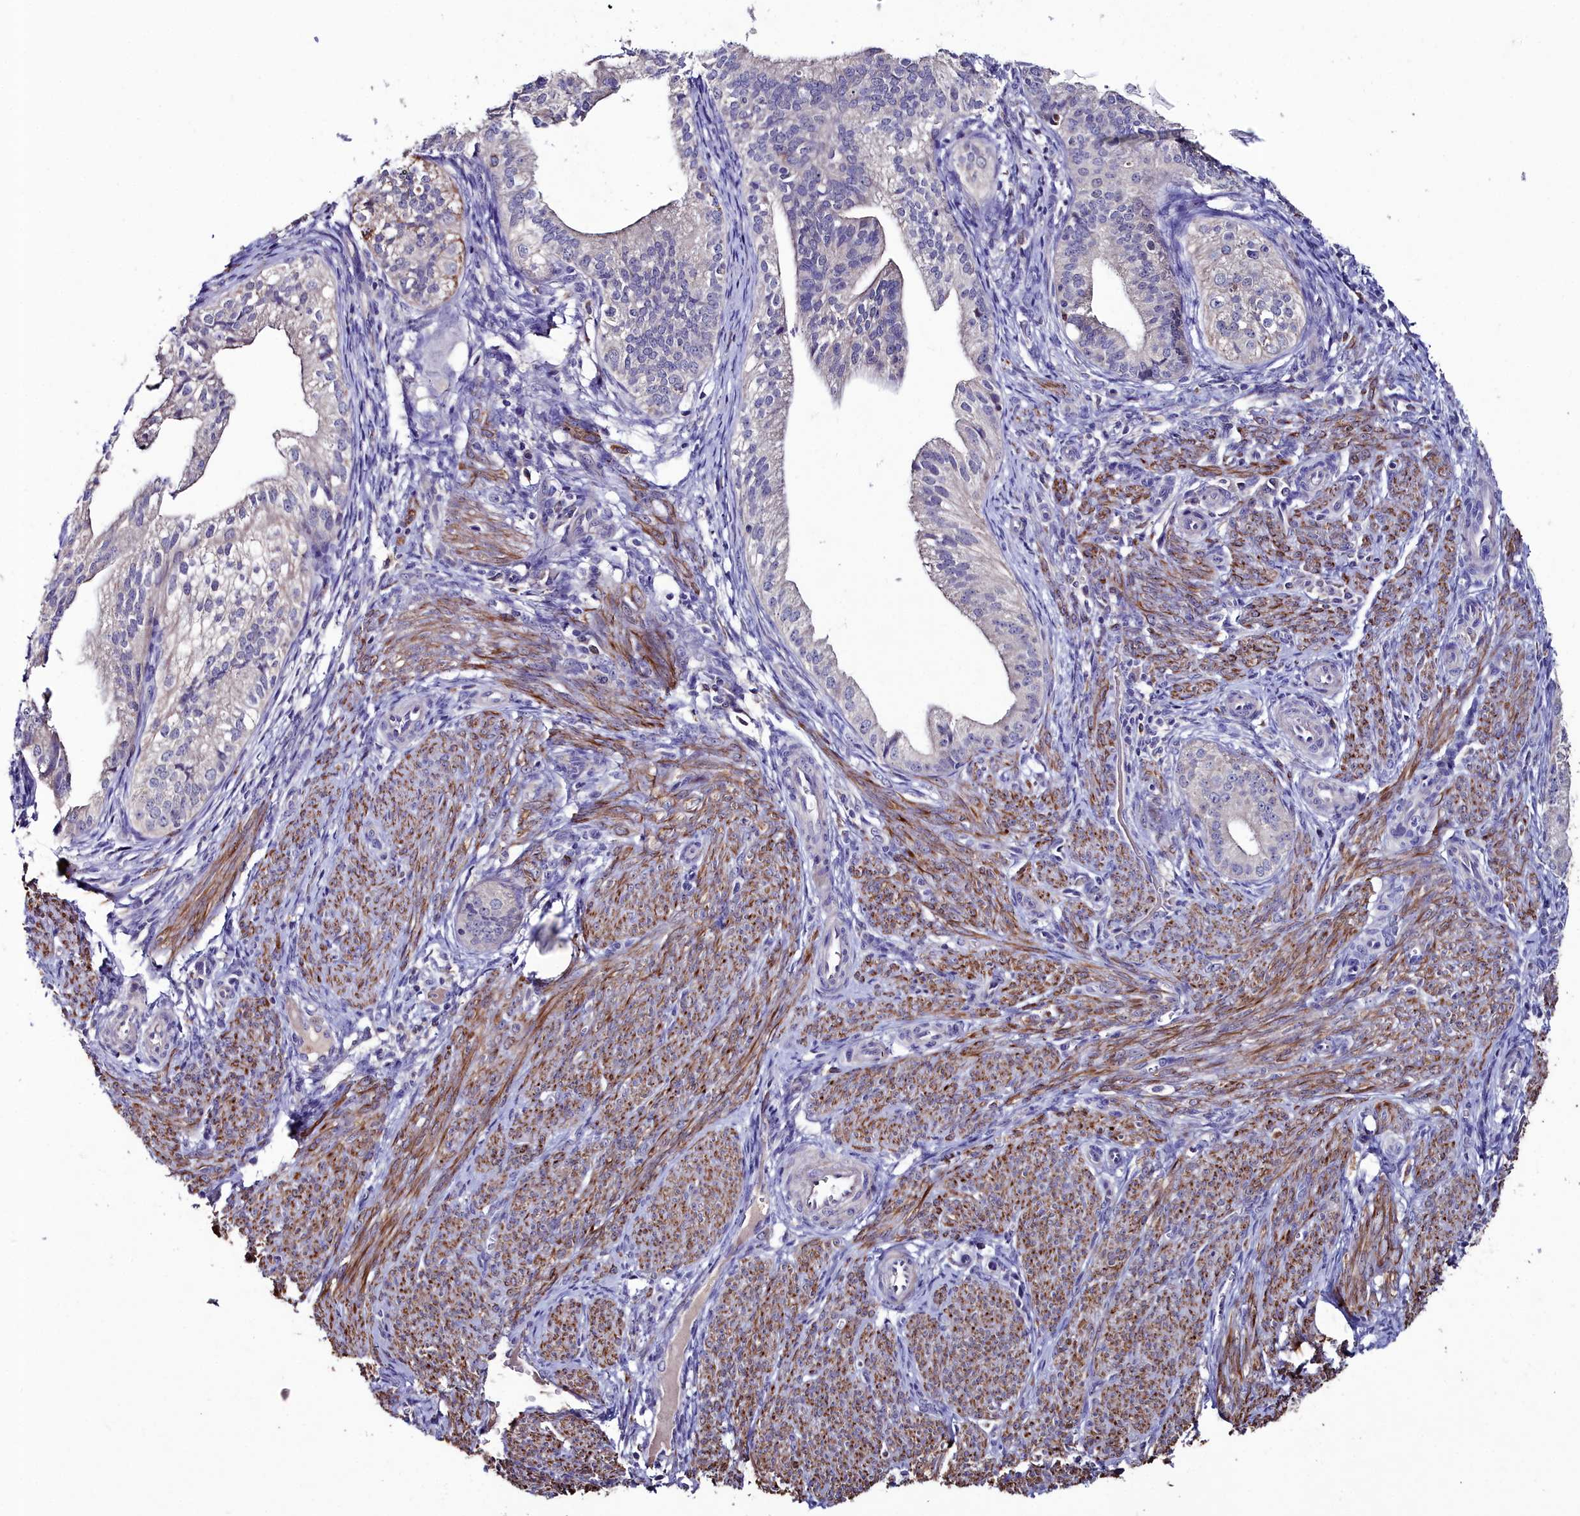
{"staining": {"intensity": "weak", "quantity": "<25%", "location": "cytoplasmic/membranous"}, "tissue": "endometrial cancer", "cell_type": "Tumor cells", "image_type": "cancer", "snomed": [{"axis": "morphology", "description": "Adenocarcinoma, NOS"}, {"axis": "topography", "description": "Endometrium"}], "caption": "Human endometrial cancer stained for a protein using IHC displays no expression in tumor cells.", "gene": "AMBRA1", "patient": {"sex": "female", "age": 50}}